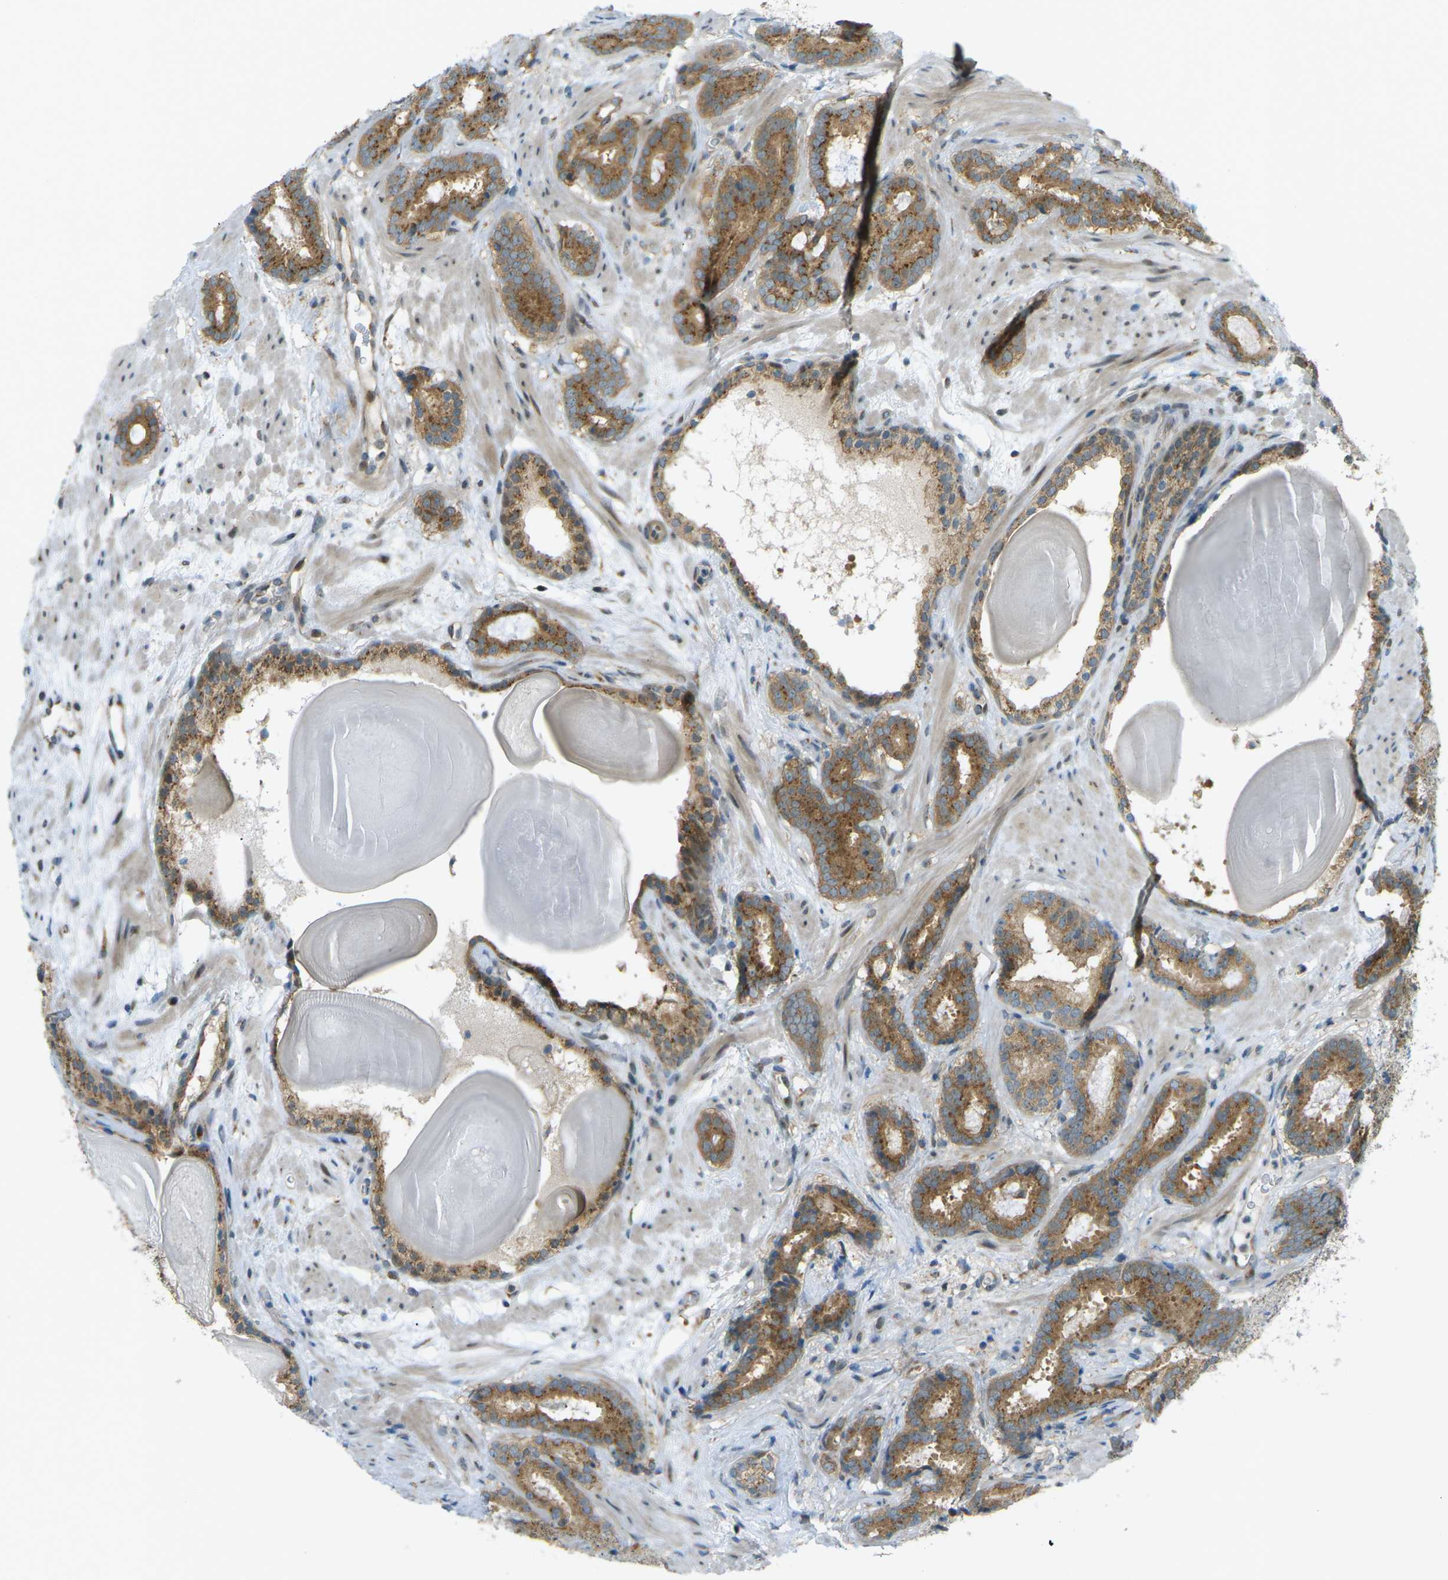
{"staining": {"intensity": "moderate", "quantity": ">75%", "location": "cytoplasmic/membranous"}, "tissue": "prostate cancer", "cell_type": "Tumor cells", "image_type": "cancer", "snomed": [{"axis": "morphology", "description": "Adenocarcinoma, Low grade"}, {"axis": "topography", "description": "Prostate"}], "caption": "Protein staining shows moderate cytoplasmic/membranous positivity in about >75% of tumor cells in adenocarcinoma (low-grade) (prostate). Immunohistochemistry (ihc) stains the protein of interest in brown and the nuclei are stained blue.", "gene": "CCDC186", "patient": {"sex": "male", "age": 69}}